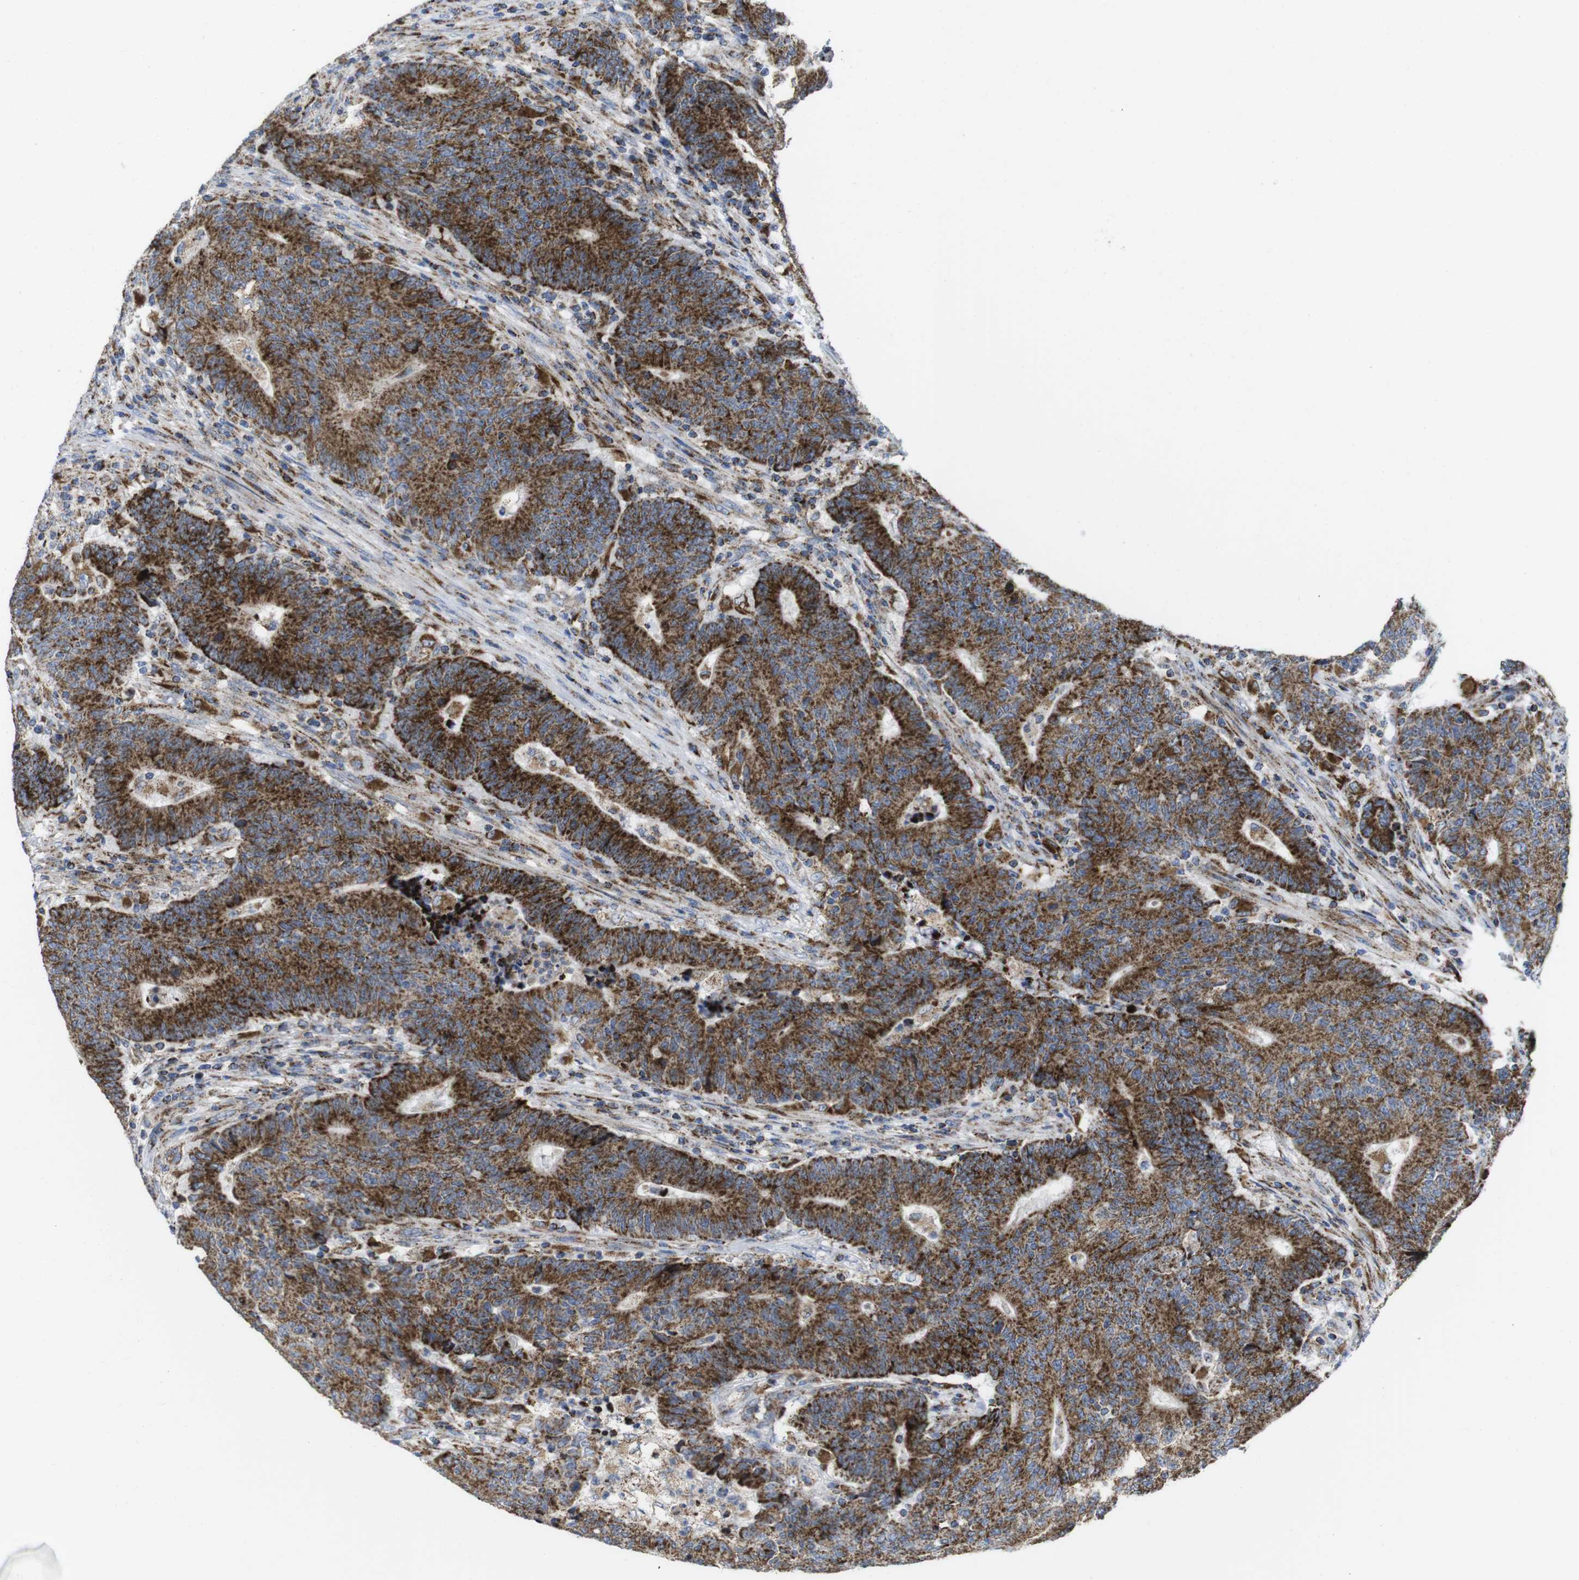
{"staining": {"intensity": "strong", "quantity": ">75%", "location": "cytoplasmic/membranous"}, "tissue": "colorectal cancer", "cell_type": "Tumor cells", "image_type": "cancer", "snomed": [{"axis": "morphology", "description": "Normal tissue, NOS"}, {"axis": "morphology", "description": "Adenocarcinoma, NOS"}, {"axis": "topography", "description": "Colon"}], "caption": "An immunohistochemistry (IHC) image of neoplastic tissue is shown. Protein staining in brown shows strong cytoplasmic/membranous positivity in adenocarcinoma (colorectal) within tumor cells.", "gene": "TMEM192", "patient": {"sex": "female", "age": 75}}